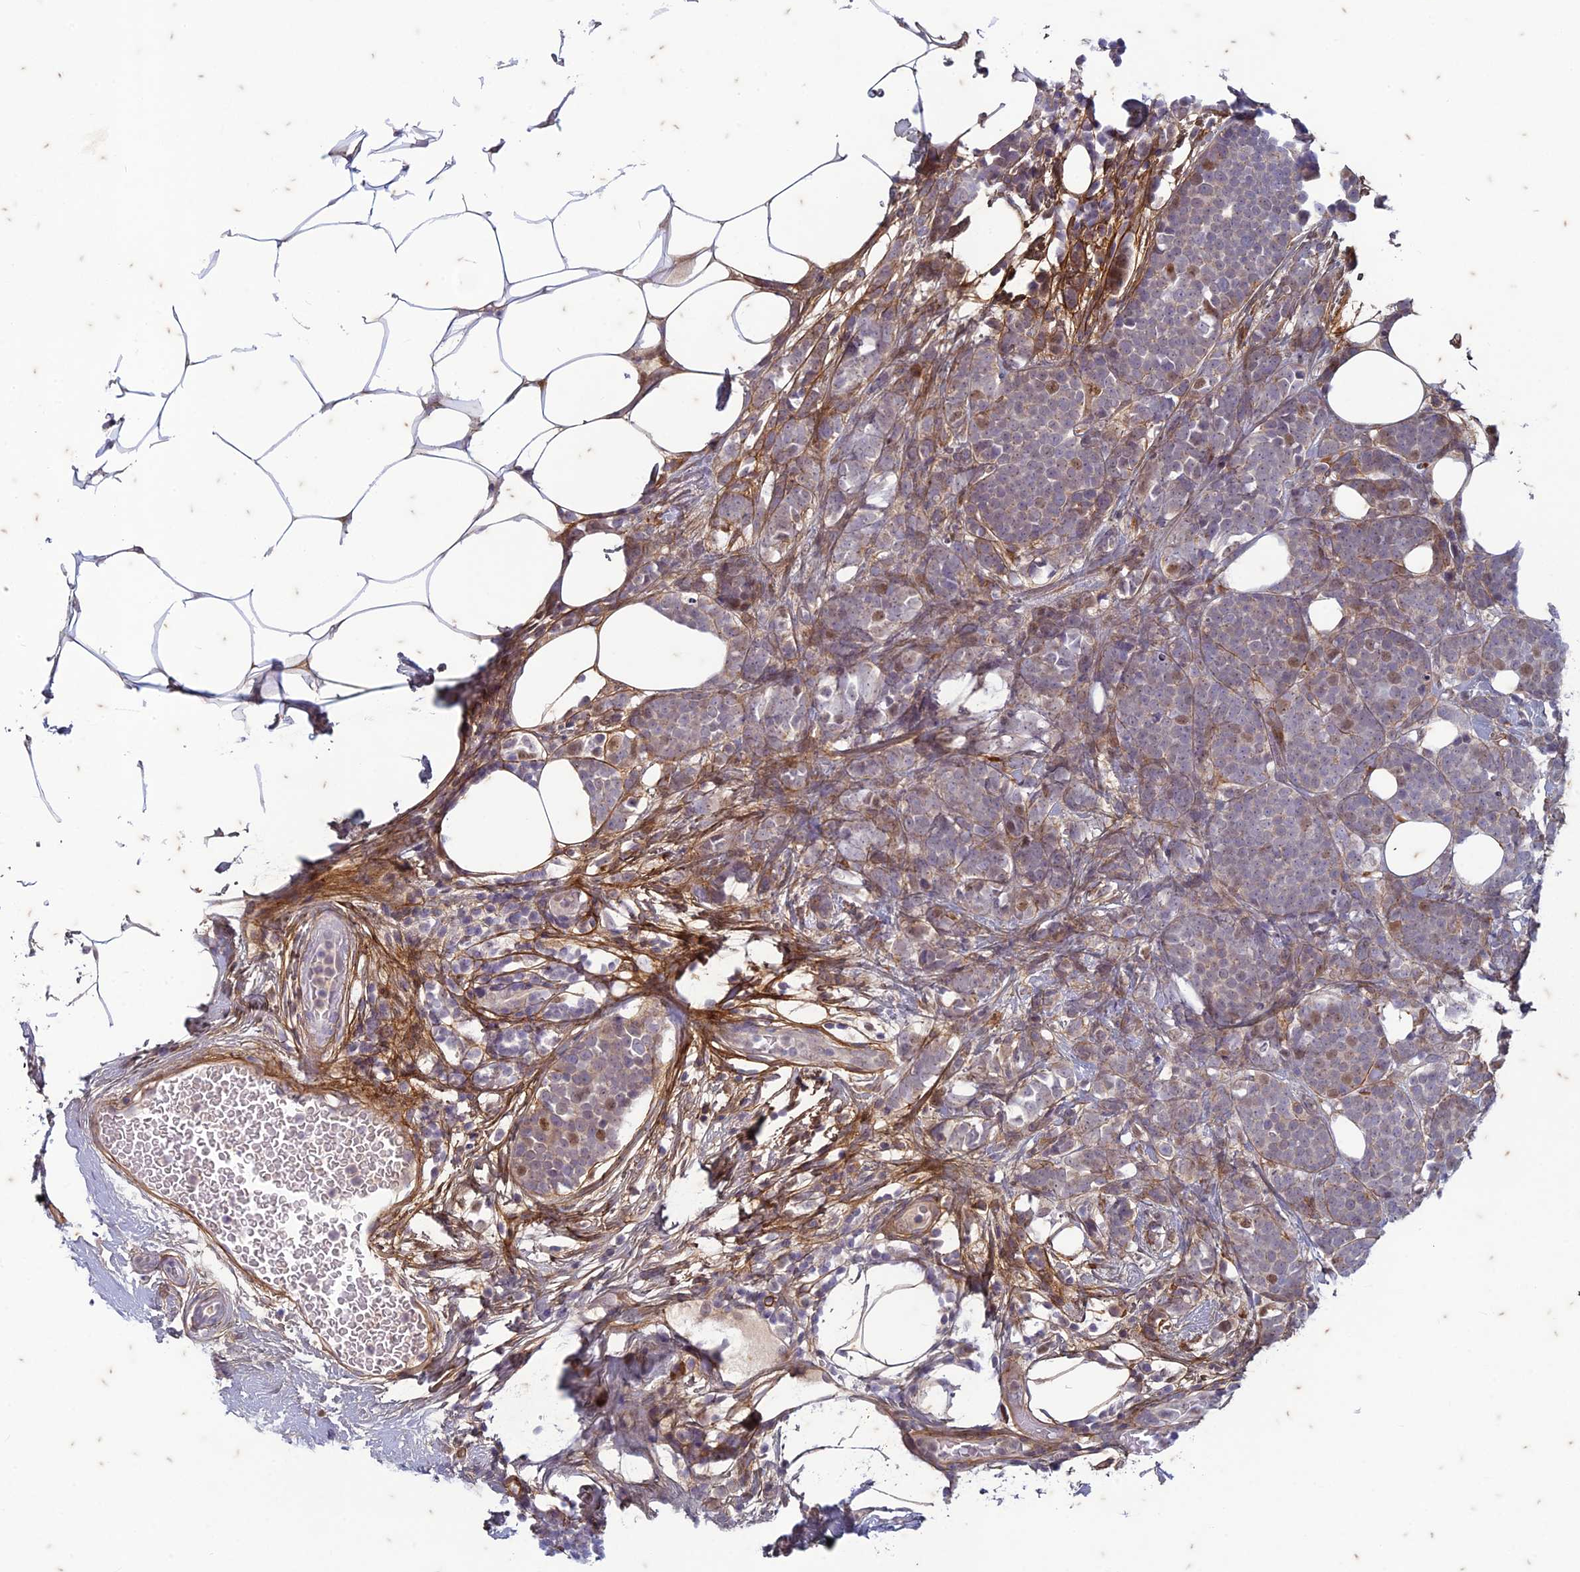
{"staining": {"intensity": "weak", "quantity": "25%-75%", "location": "cytoplasmic/membranous,nuclear"}, "tissue": "breast cancer", "cell_type": "Tumor cells", "image_type": "cancer", "snomed": [{"axis": "morphology", "description": "Lobular carcinoma"}, {"axis": "topography", "description": "Breast"}], "caption": "IHC staining of breast cancer, which reveals low levels of weak cytoplasmic/membranous and nuclear expression in about 25%-75% of tumor cells indicating weak cytoplasmic/membranous and nuclear protein positivity. The staining was performed using DAB (3,3'-diaminobenzidine) (brown) for protein detection and nuclei were counterstained in hematoxylin (blue).", "gene": "PABPN1L", "patient": {"sex": "female", "age": 58}}